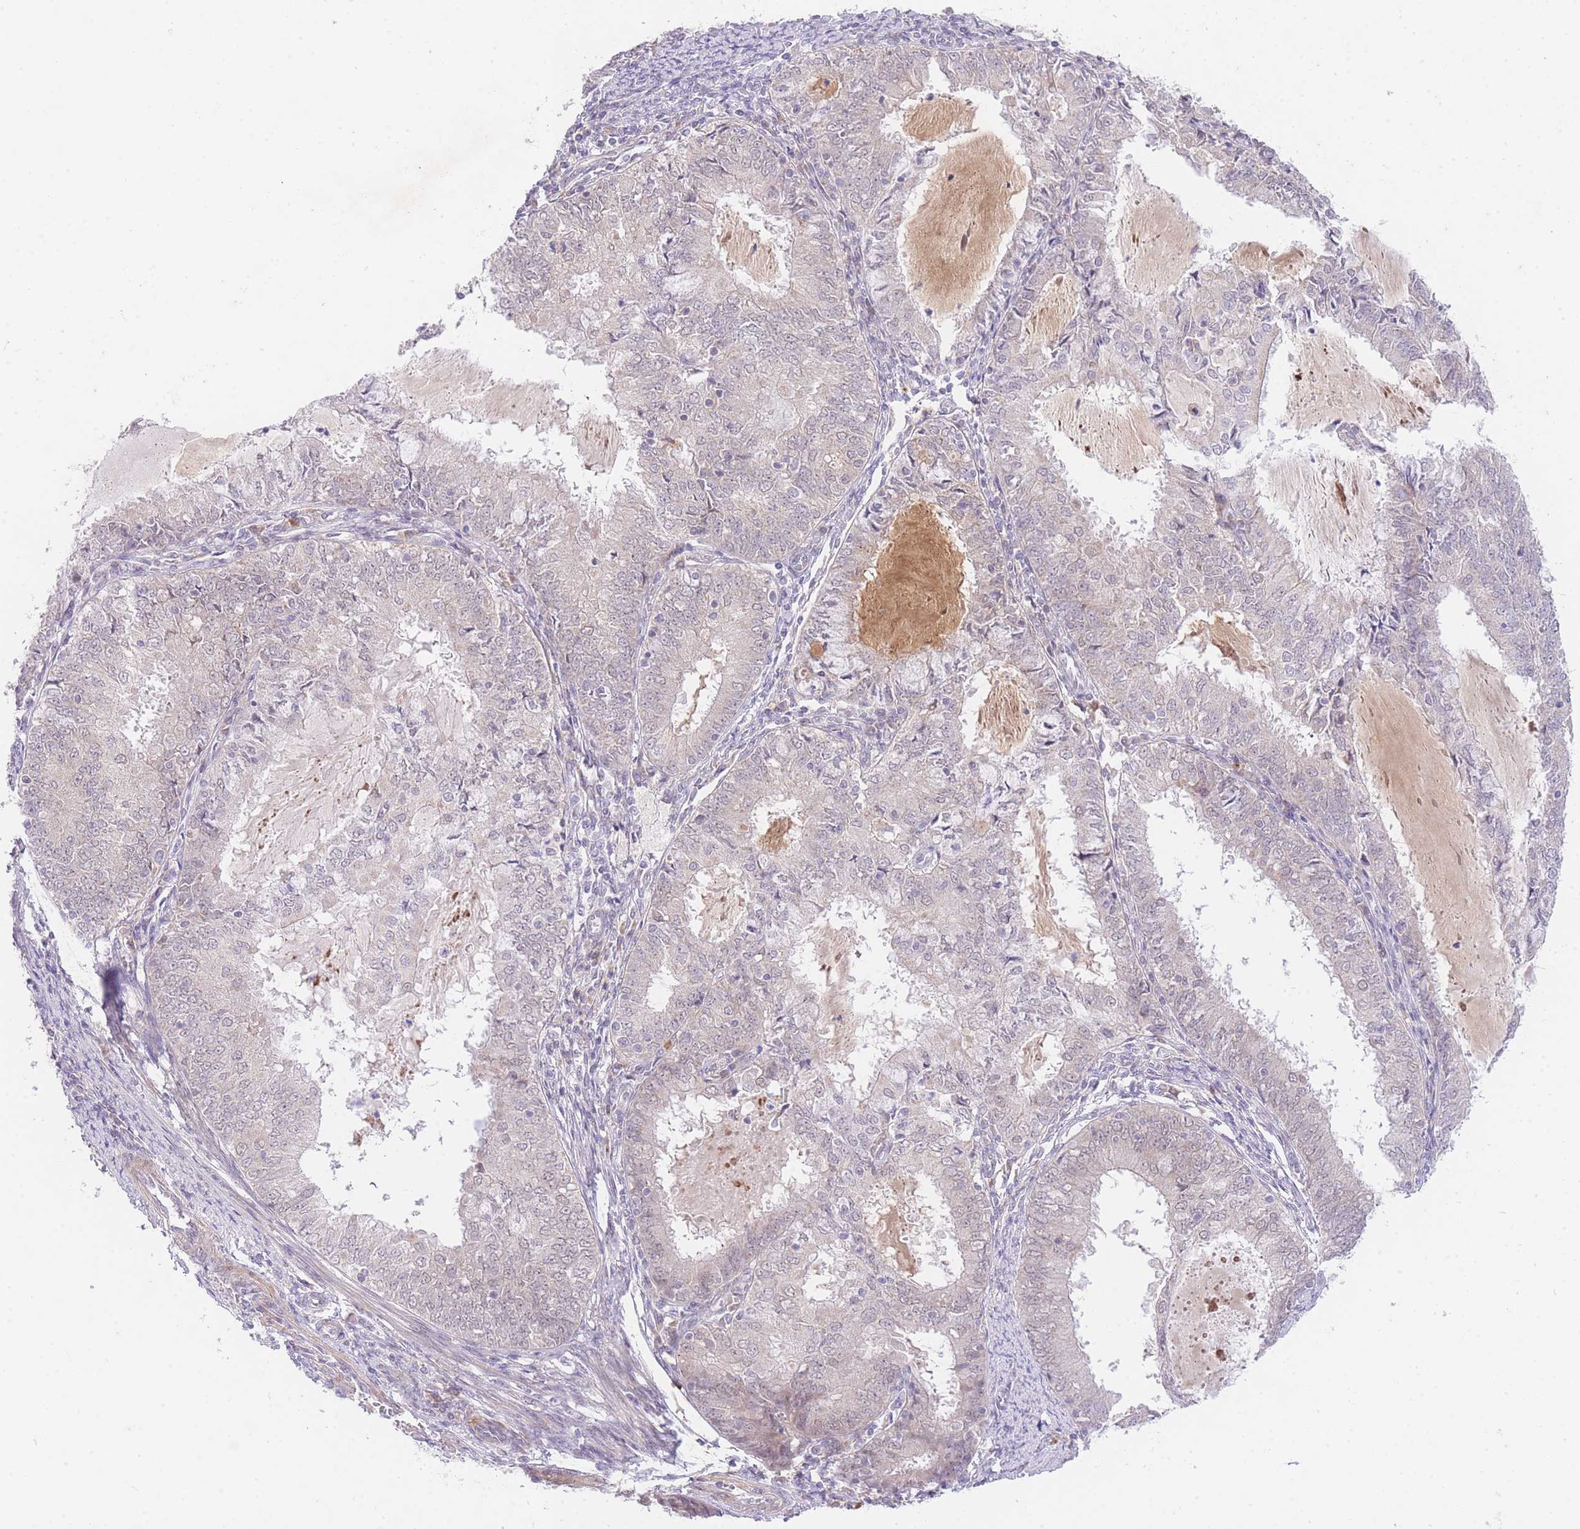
{"staining": {"intensity": "negative", "quantity": "none", "location": "none"}, "tissue": "endometrial cancer", "cell_type": "Tumor cells", "image_type": "cancer", "snomed": [{"axis": "morphology", "description": "Adenocarcinoma, NOS"}, {"axis": "topography", "description": "Endometrium"}], "caption": "Protein analysis of endometrial cancer (adenocarcinoma) demonstrates no significant positivity in tumor cells.", "gene": "SLC25A33", "patient": {"sex": "female", "age": 57}}